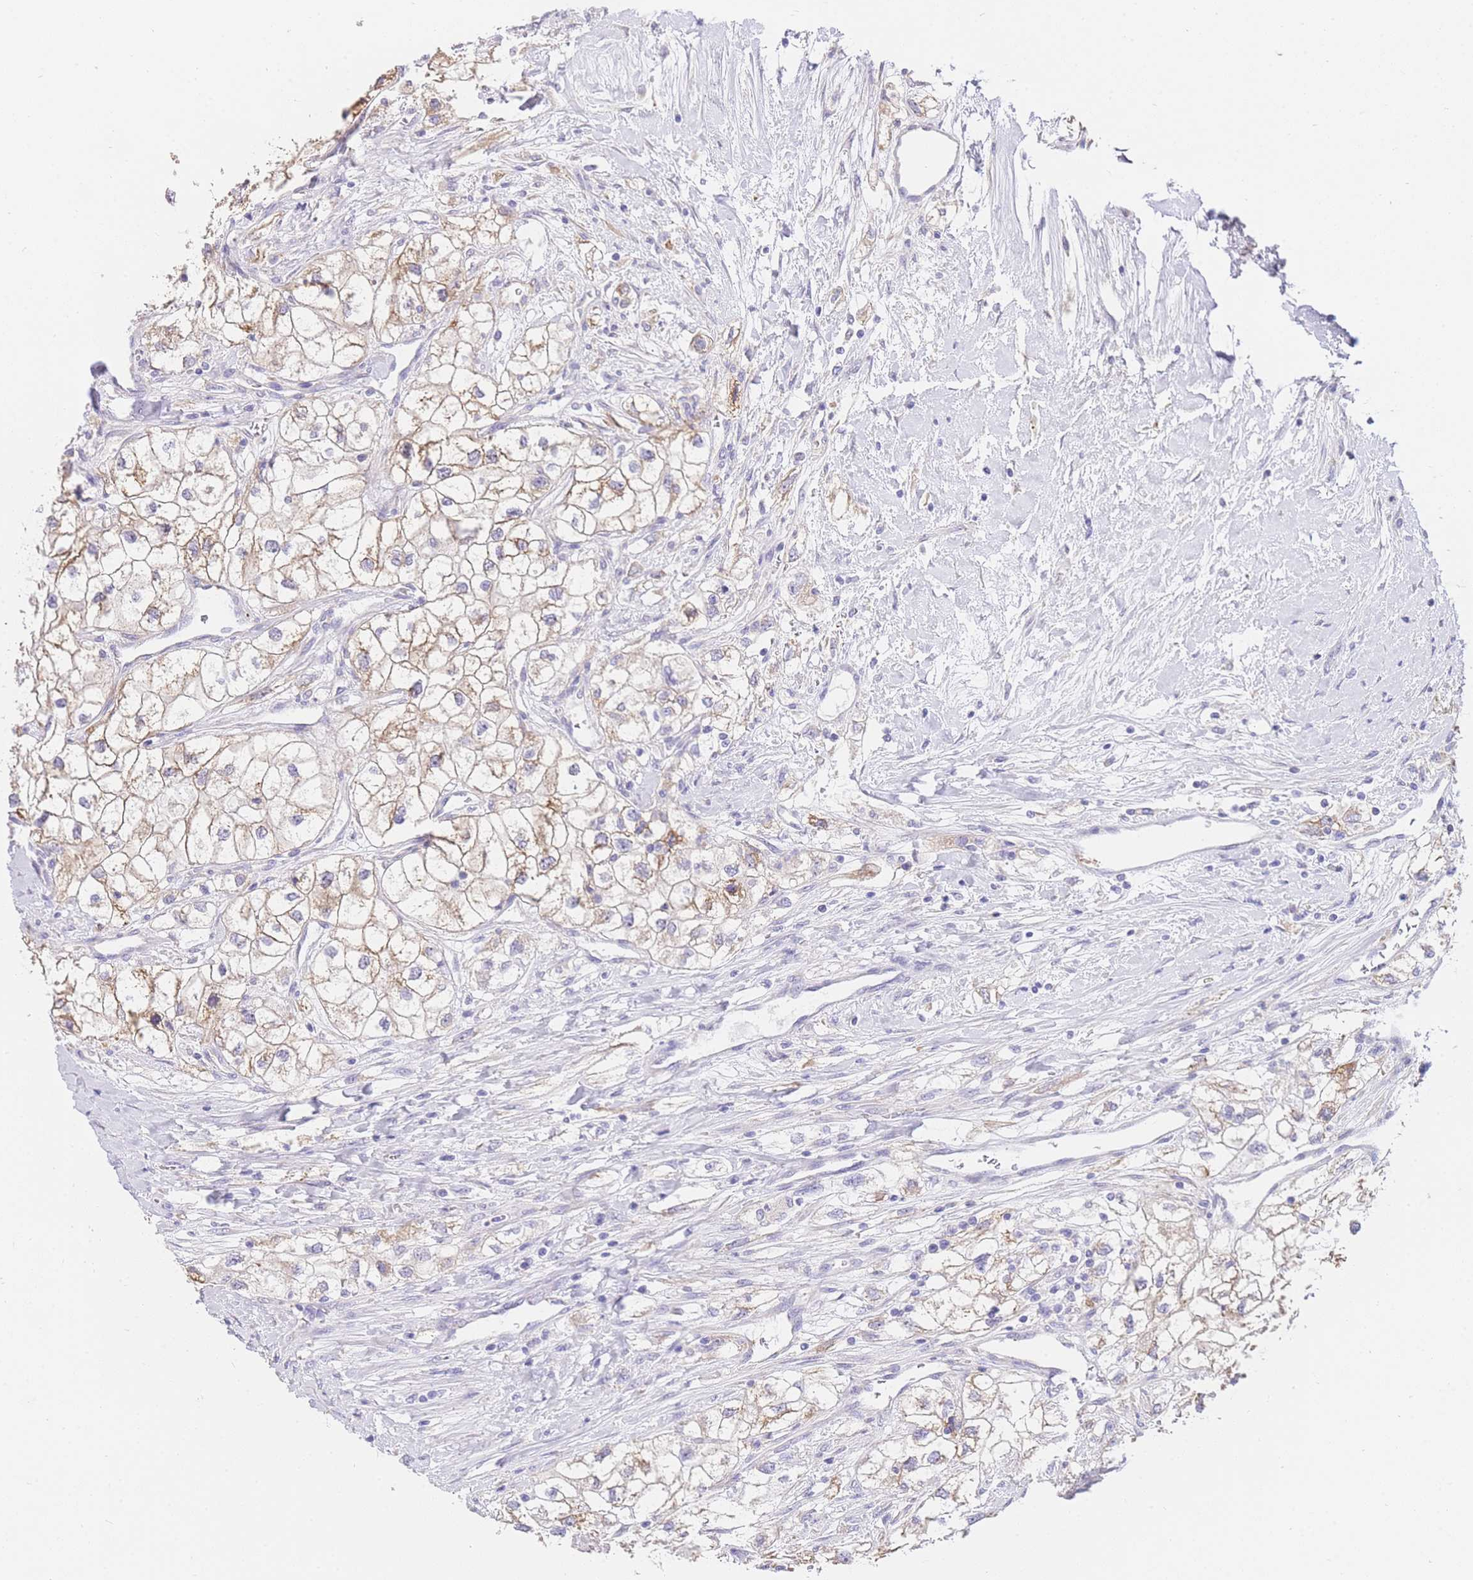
{"staining": {"intensity": "weak", "quantity": "<25%", "location": "cytoplasmic/membranous"}, "tissue": "renal cancer", "cell_type": "Tumor cells", "image_type": "cancer", "snomed": [{"axis": "morphology", "description": "Adenocarcinoma, NOS"}, {"axis": "topography", "description": "Kidney"}], "caption": "An immunohistochemistry image of renal cancer is shown. There is no staining in tumor cells of renal cancer.", "gene": "C2orf88", "patient": {"sex": "male", "age": 59}}